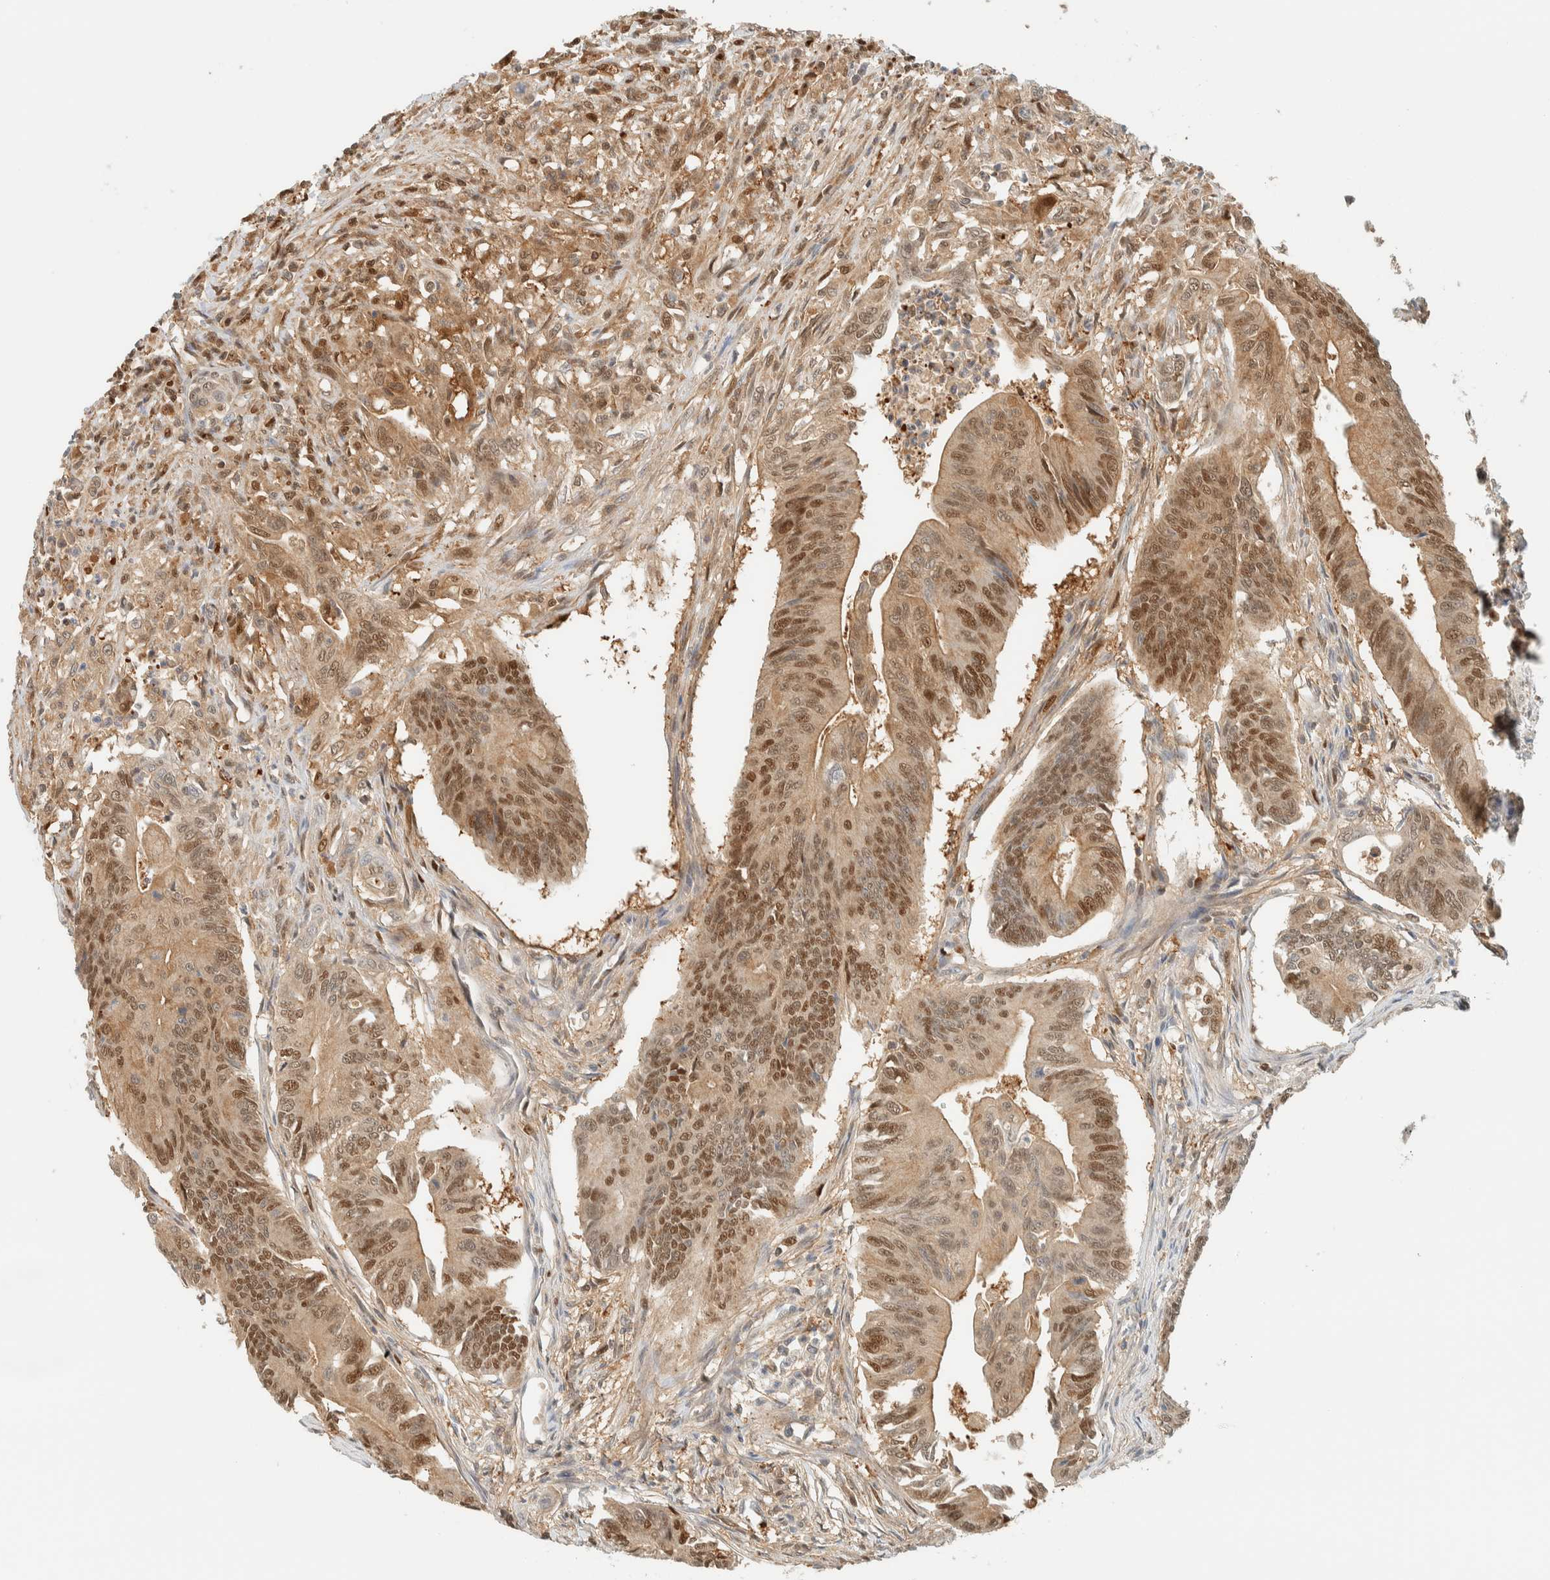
{"staining": {"intensity": "moderate", "quantity": ">75%", "location": "nuclear"}, "tissue": "colorectal cancer", "cell_type": "Tumor cells", "image_type": "cancer", "snomed": [{"axis": "morphology", "description": "Adenoma, NOS"}, {"axis": "morphology", "description": "Adenocarcinoma, NOS"}, {"axis": "topography", "description": "Colon"}], "caption": "Colorectal adenocarcinoma was stained to show a protein in brown. There is medium levels of moderate nuclear expression in approximately >75% of tumor cells.", "gene": "ZBTB37", "patient": {"sex": "male", "age": 79}}